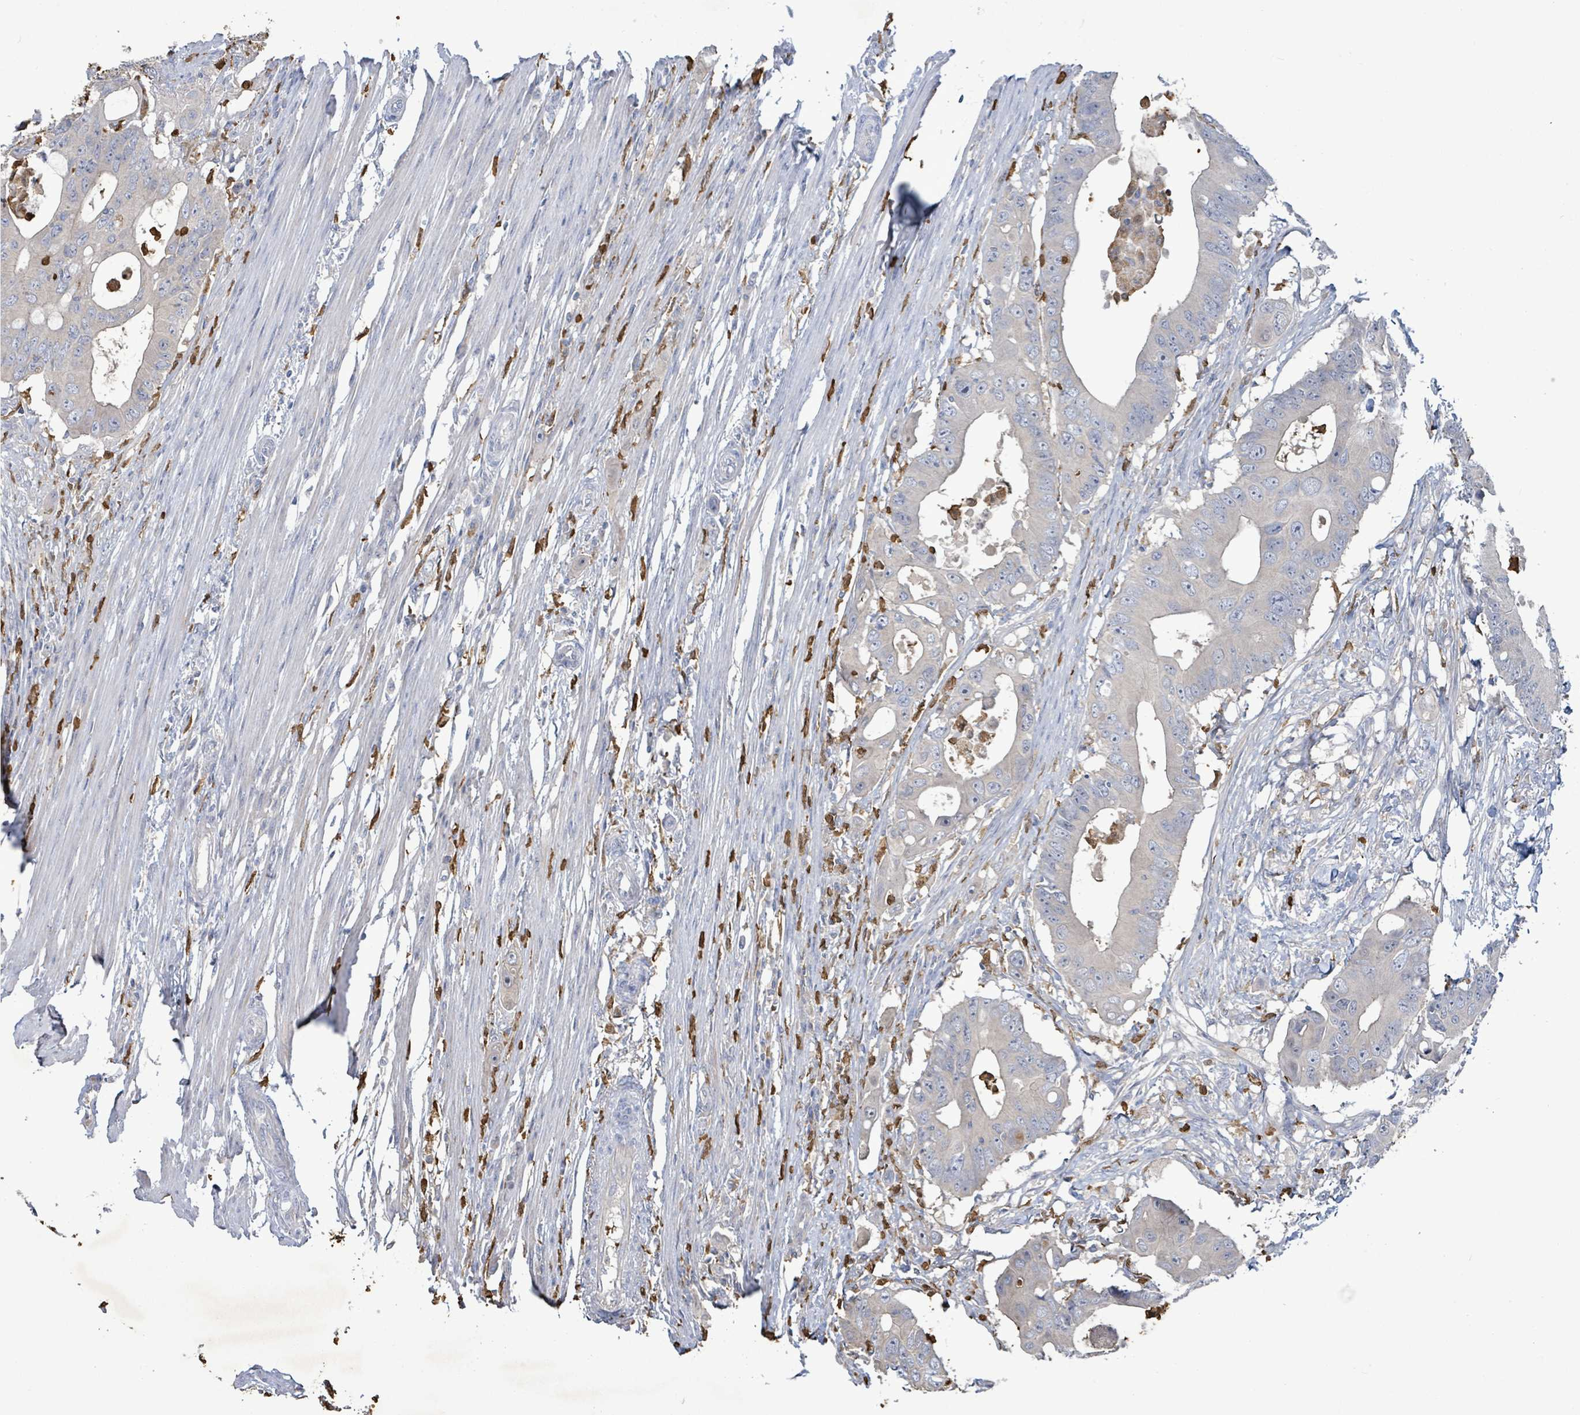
{"staining": {"intensity": "negative", "quantity": "none", "location": "none"}, "tissue": "colorectal cancer", "cell_type": "Tumor cells", "image_type": "cancer", "snomed": [{"axis": "morphology", "description": "Adenocarcinoma, NOS"}, {"axis": "topography", "description": "Colon"}], "caption": "Colorectal adenocarcinoma stained for a protein using immunohistochemistry (IHC) reveals no expression tumor cells.", "gene": "FAM210A", "patient": {"sex": "male", "age": 71}}